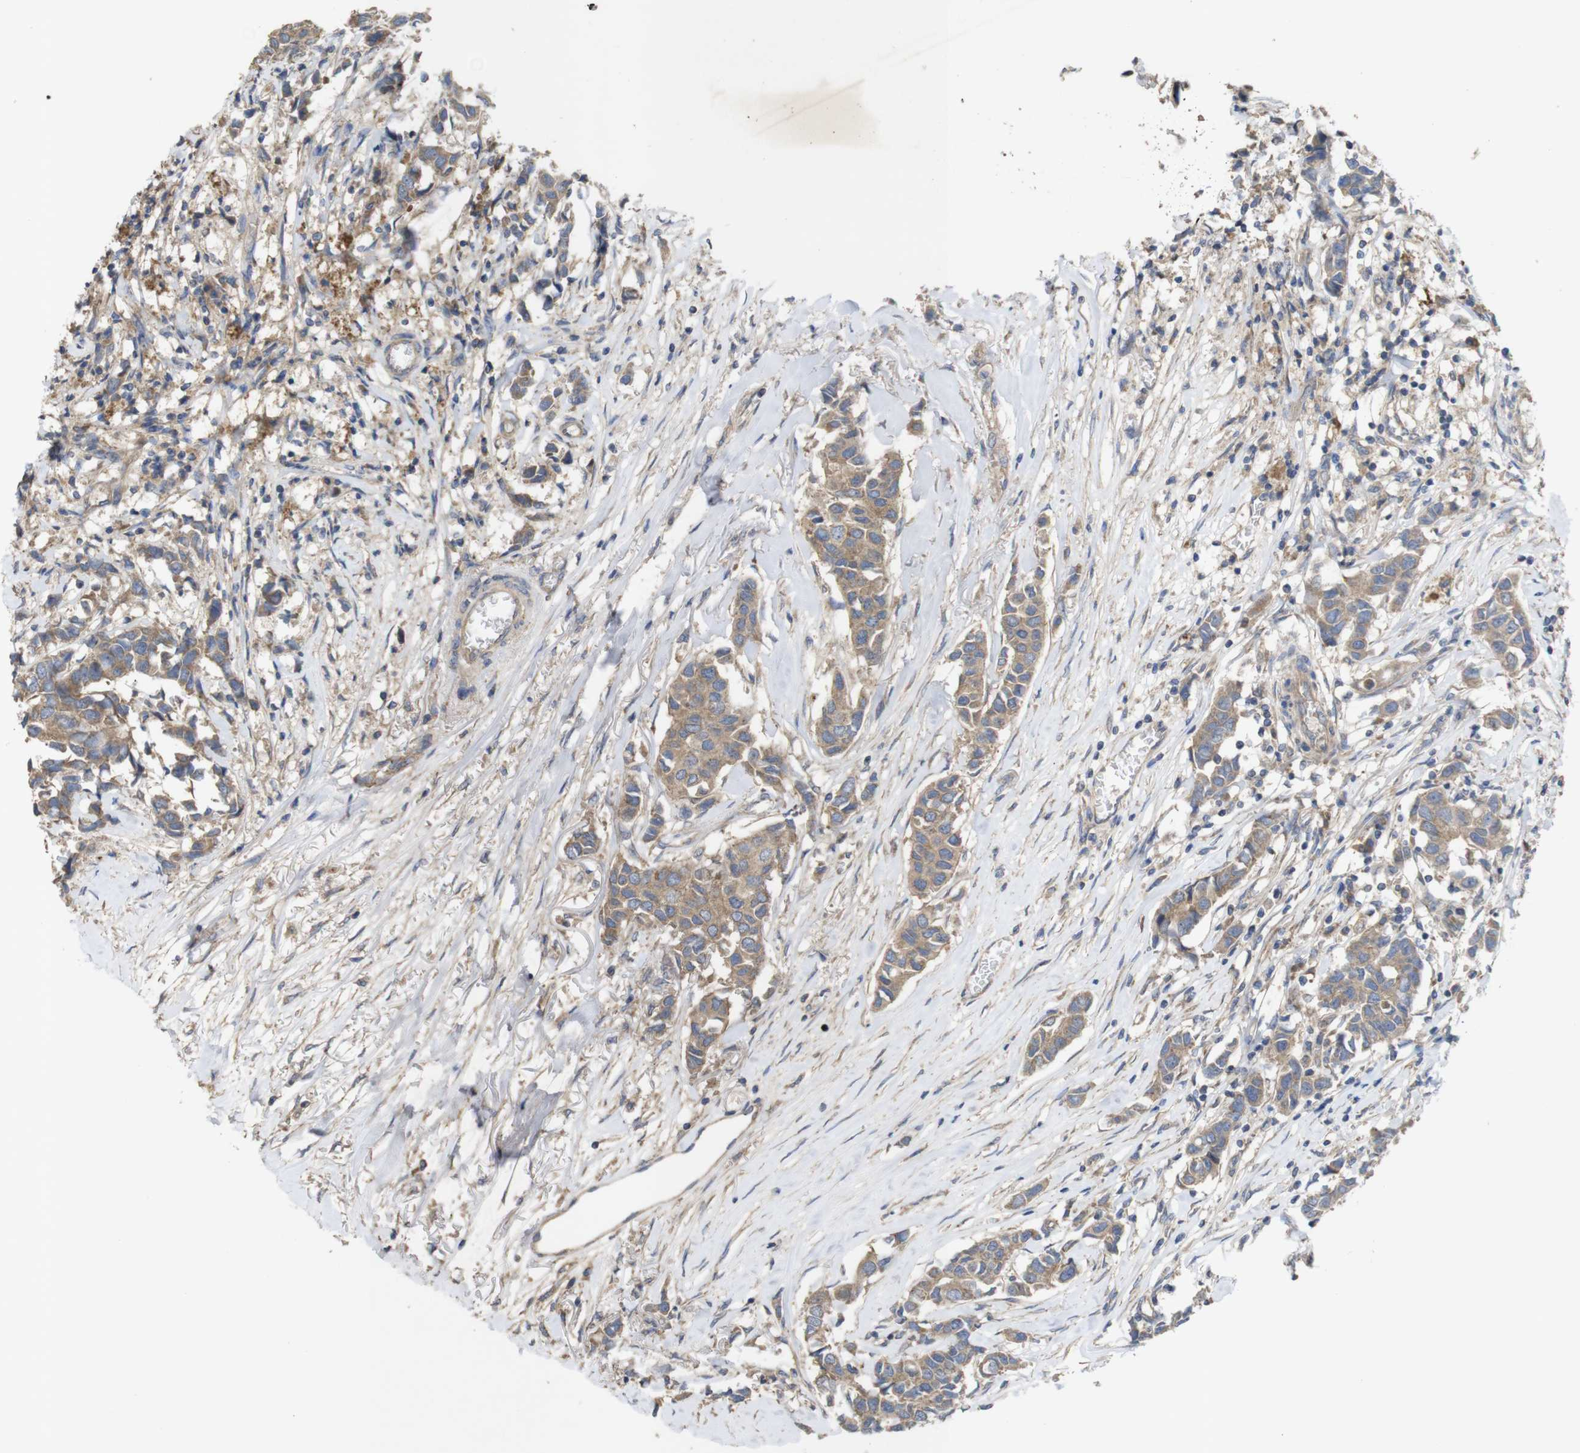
{"staining": {"intensity": "weak", "quantity": ">75%", "location": "cytoplasmic/membranous"}, "tissue": "breast cancer", "cell_type": "Tumor cells", "image_type": "cancer", "snomed": [{"axis": "morphology", "description": "Duct carcinoma"}, {"axis": "topography", "description": "Breast"}], "caption": "A photomicrograph showing weak cytoplasmic/membranous expression in about >75% of tumor cells in breast cancer, as visualized by brown immunohistochemical staining.", "gene": "KCNS3", "patient": {"sex": "female", "age": 80}}